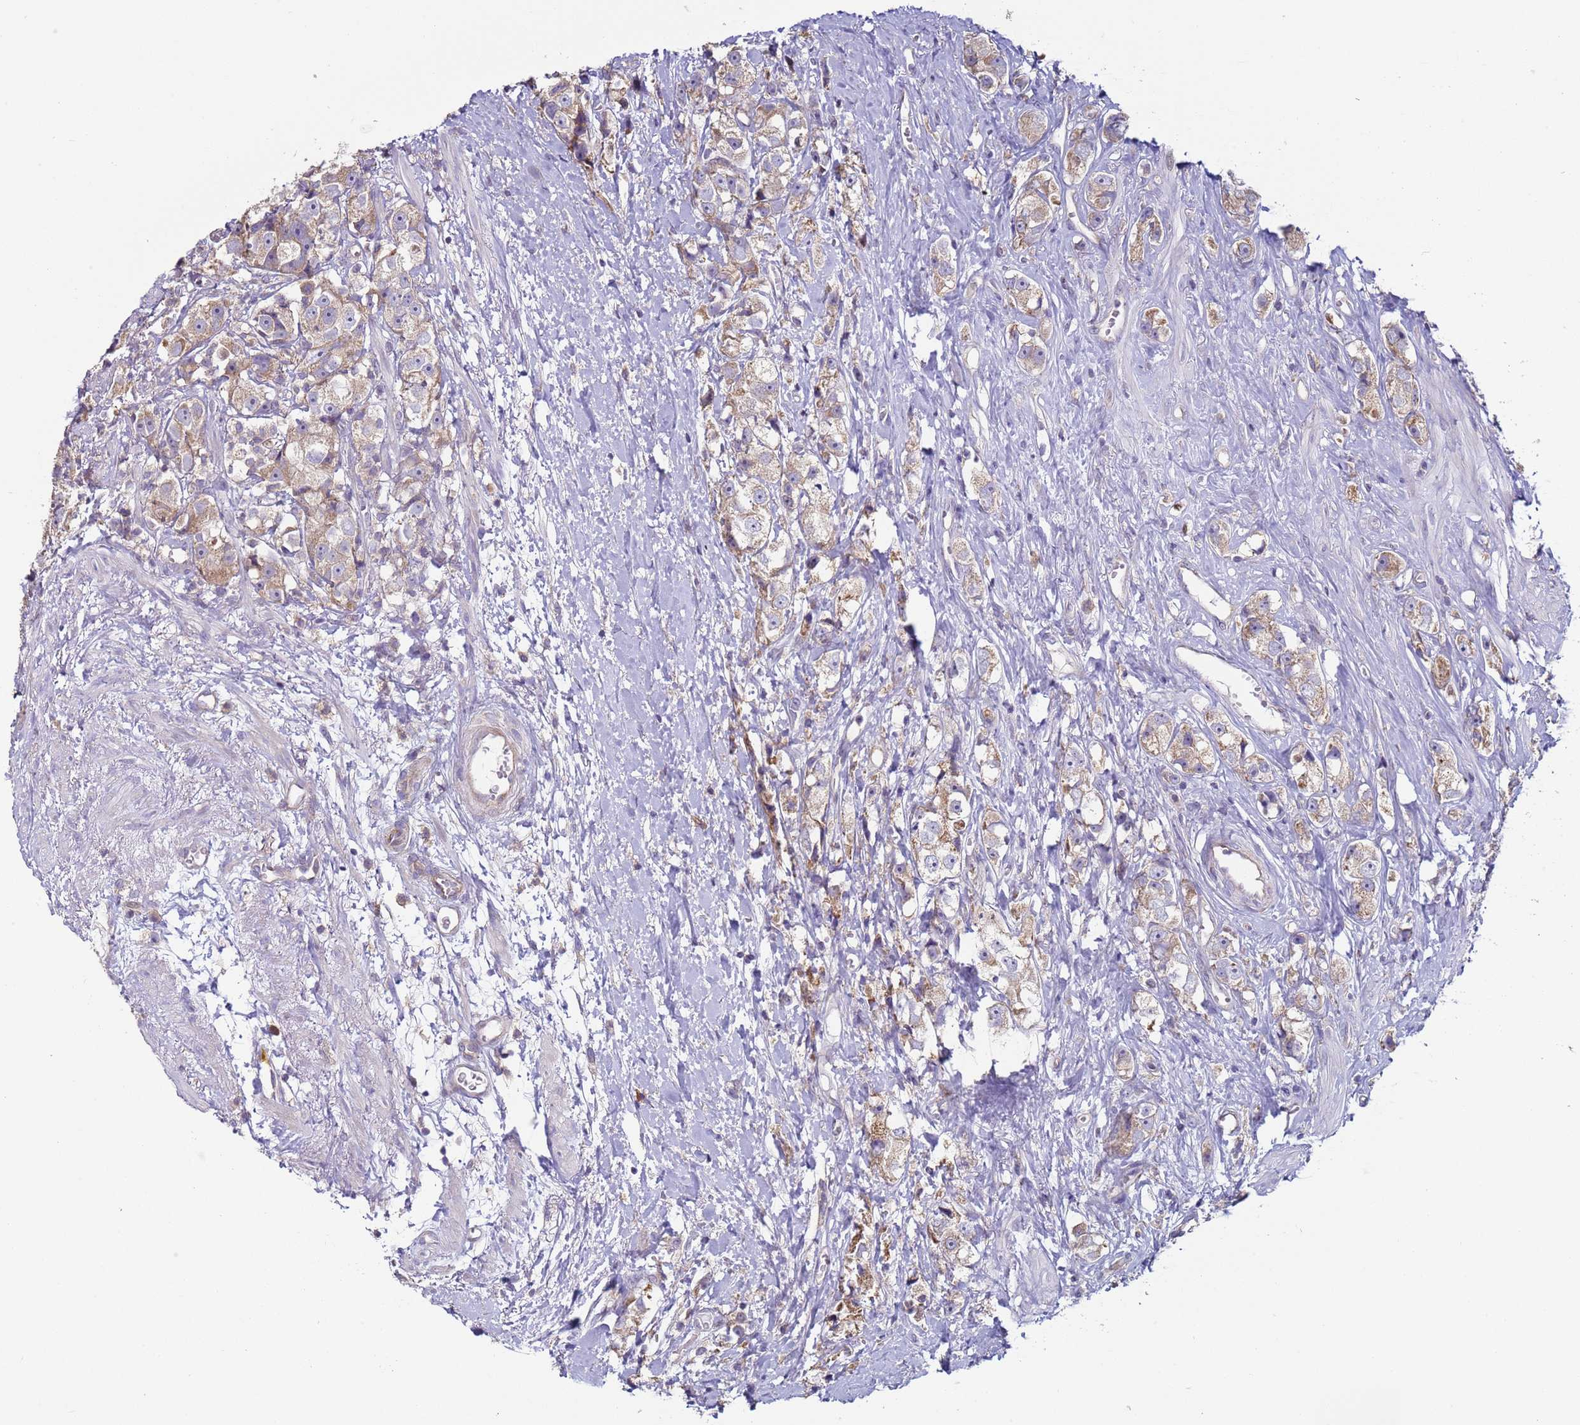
{"staining": {"intensity": "weak", "quantity": ">75%", "location": "cytoplasmic/membranous"}, "tissue": "prostate cancer", "cell_type": "Tumor cells", "image_type": "cancer", "snomed": [{"axis": "morphology", "description": "Adenocarcinoma, High grade"}, {"axis": "topography", "description": "Prostate"}], "caption": "Tumor cells show low levels of weak cytoplasmic/membranous staining in about >75% of cells in human prostate high-grade adenocarcinoma.", "gene": "DIP2B", "patient": {"sex": "male", "age": 74}}